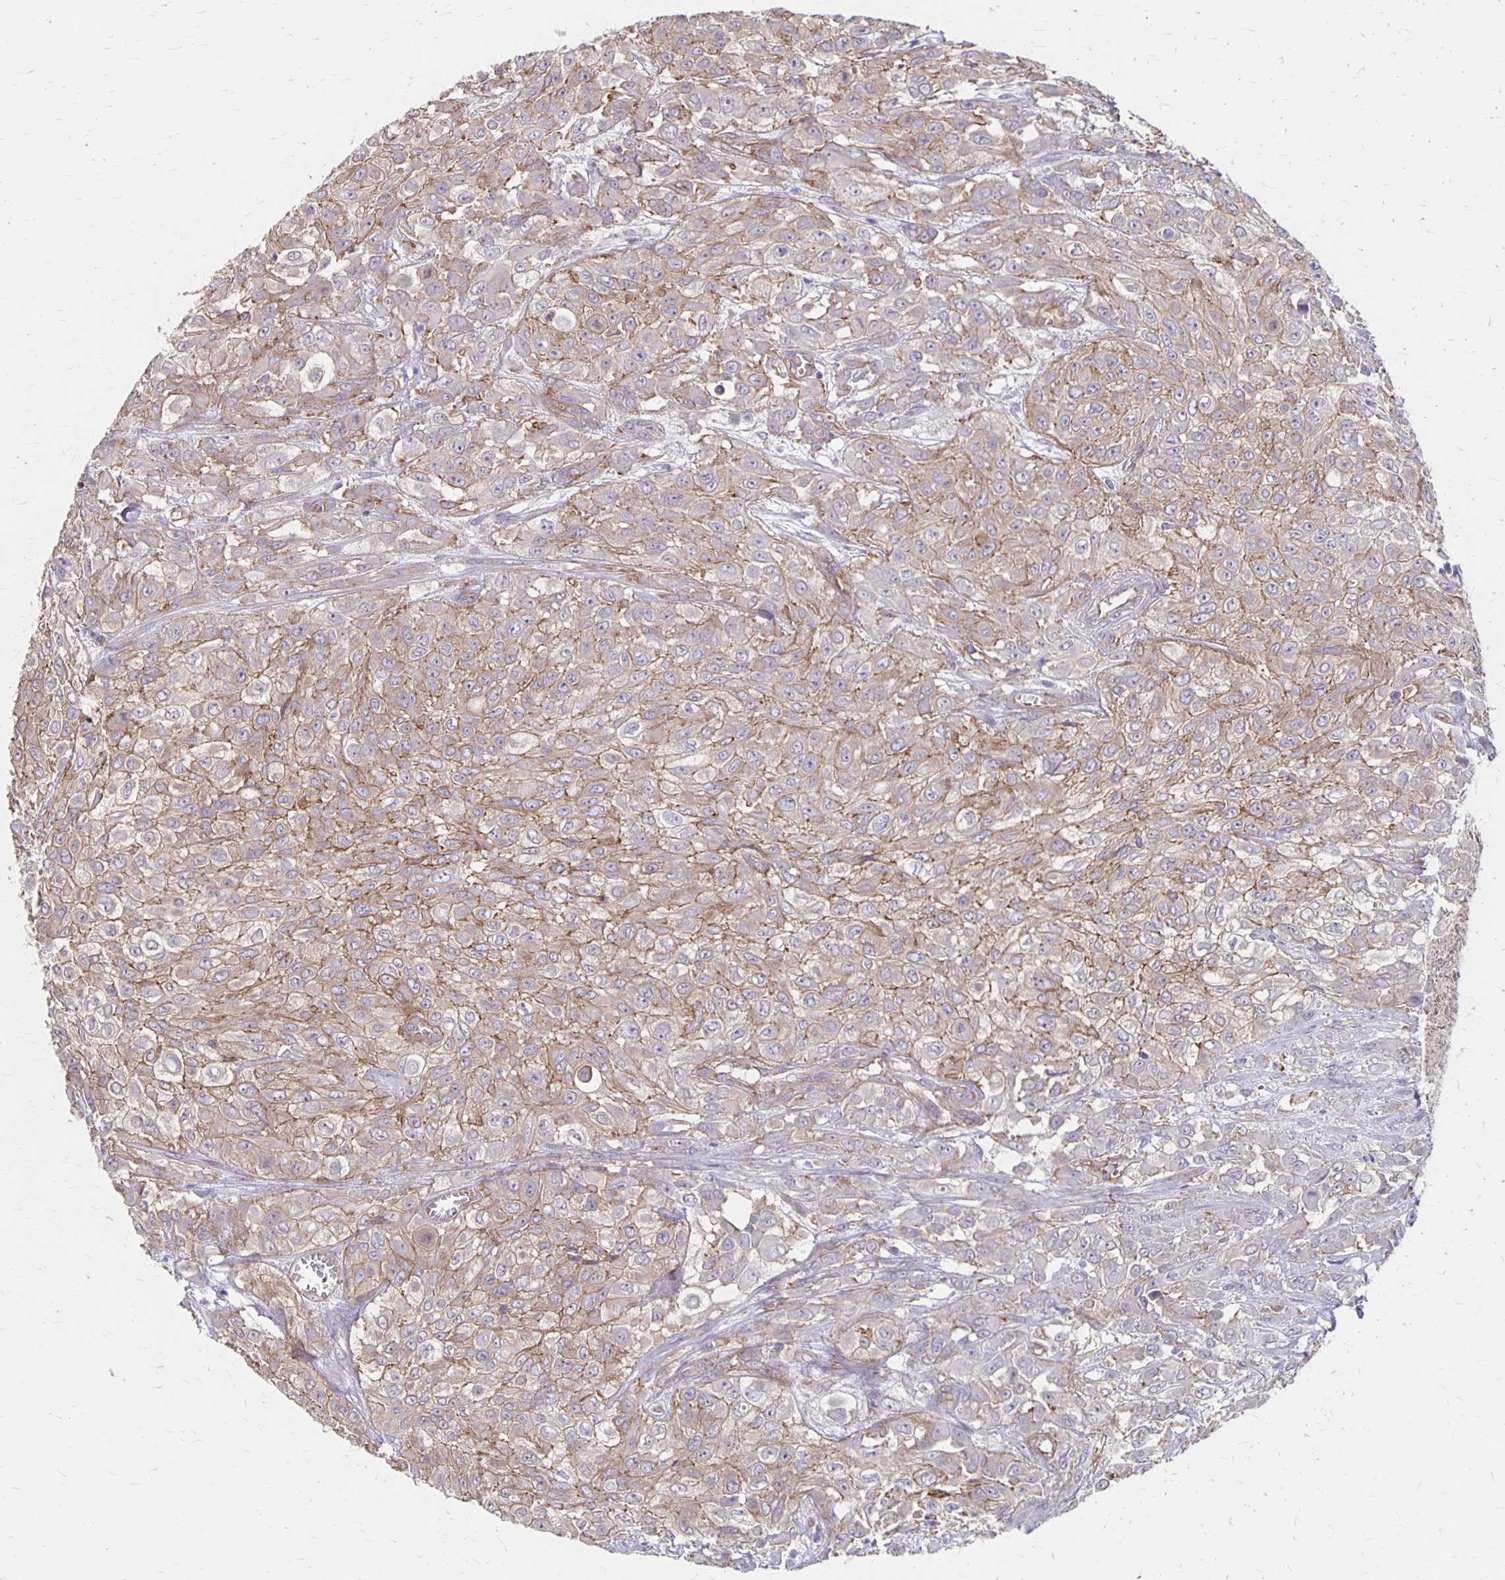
{"staining": {"intensity": "weak", "quantity": ">75%", "location": "cytoplasmic/membranous"}, "tissue": "urothelial cancer", "cell_type": "Tumor cells", "image_type": "cancer", "snomed": [{"axis": "morphology", "description": "Urothelial carcinoma, High grade"}, {"axis": "topography", "description": "Urinary bladder"}], "caption": "Tumor cells display low levels of weak cytoplasmic/membranous staining in about >75% of cells in high-grade urothelial carcinoma. Using DAB (3,3'-diaminobenzidine) (brown) and hematoxylin (blue) stains, captured at high magnification using brightfield microscopy.", "gene": "PPP1R3E", "patient": {"sex": "male", "age": 57}}